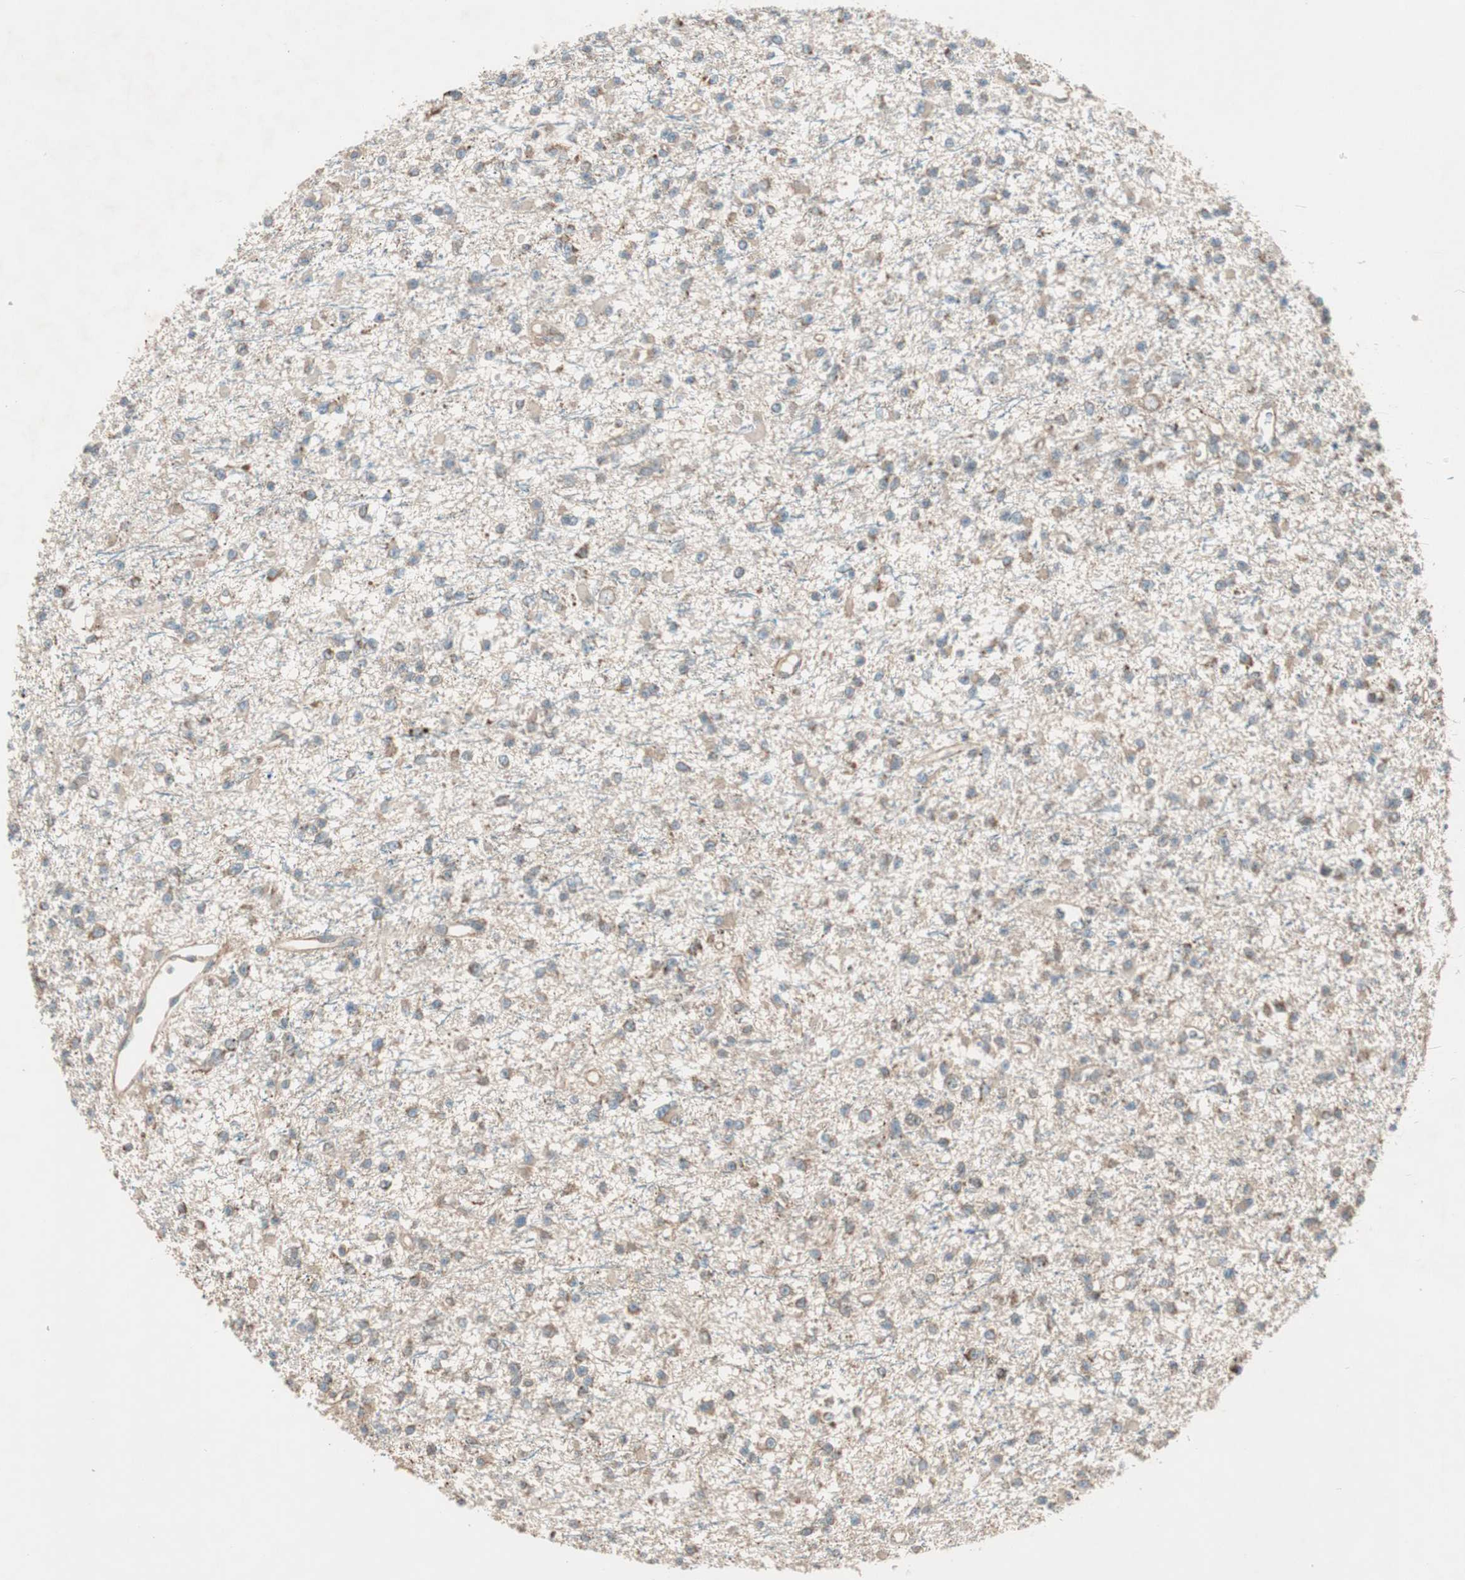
{"staining": {"intensity": "moderate", "quantity": ">75%", "location": "cytoplasmic/membranous"}, "tissue": "glioma", "cell_type": "Tumor cells", "image_type": "cancer", "snomed": [{"axis": "morphology", "description": "Glioma, malignant, Low grade"}, {"axis": "topography", "description": "Brain"}], "caption": "A brown stain labels moderate cytoplasmic/membranous staining of a protein in glioma tumor cells. (DAB (3,3'-diaminobenzidine) IHC with brightfield microscopy, high magnification).", "gene": "CC2D1A", "patient": {"sex": "female", "age": 22}}